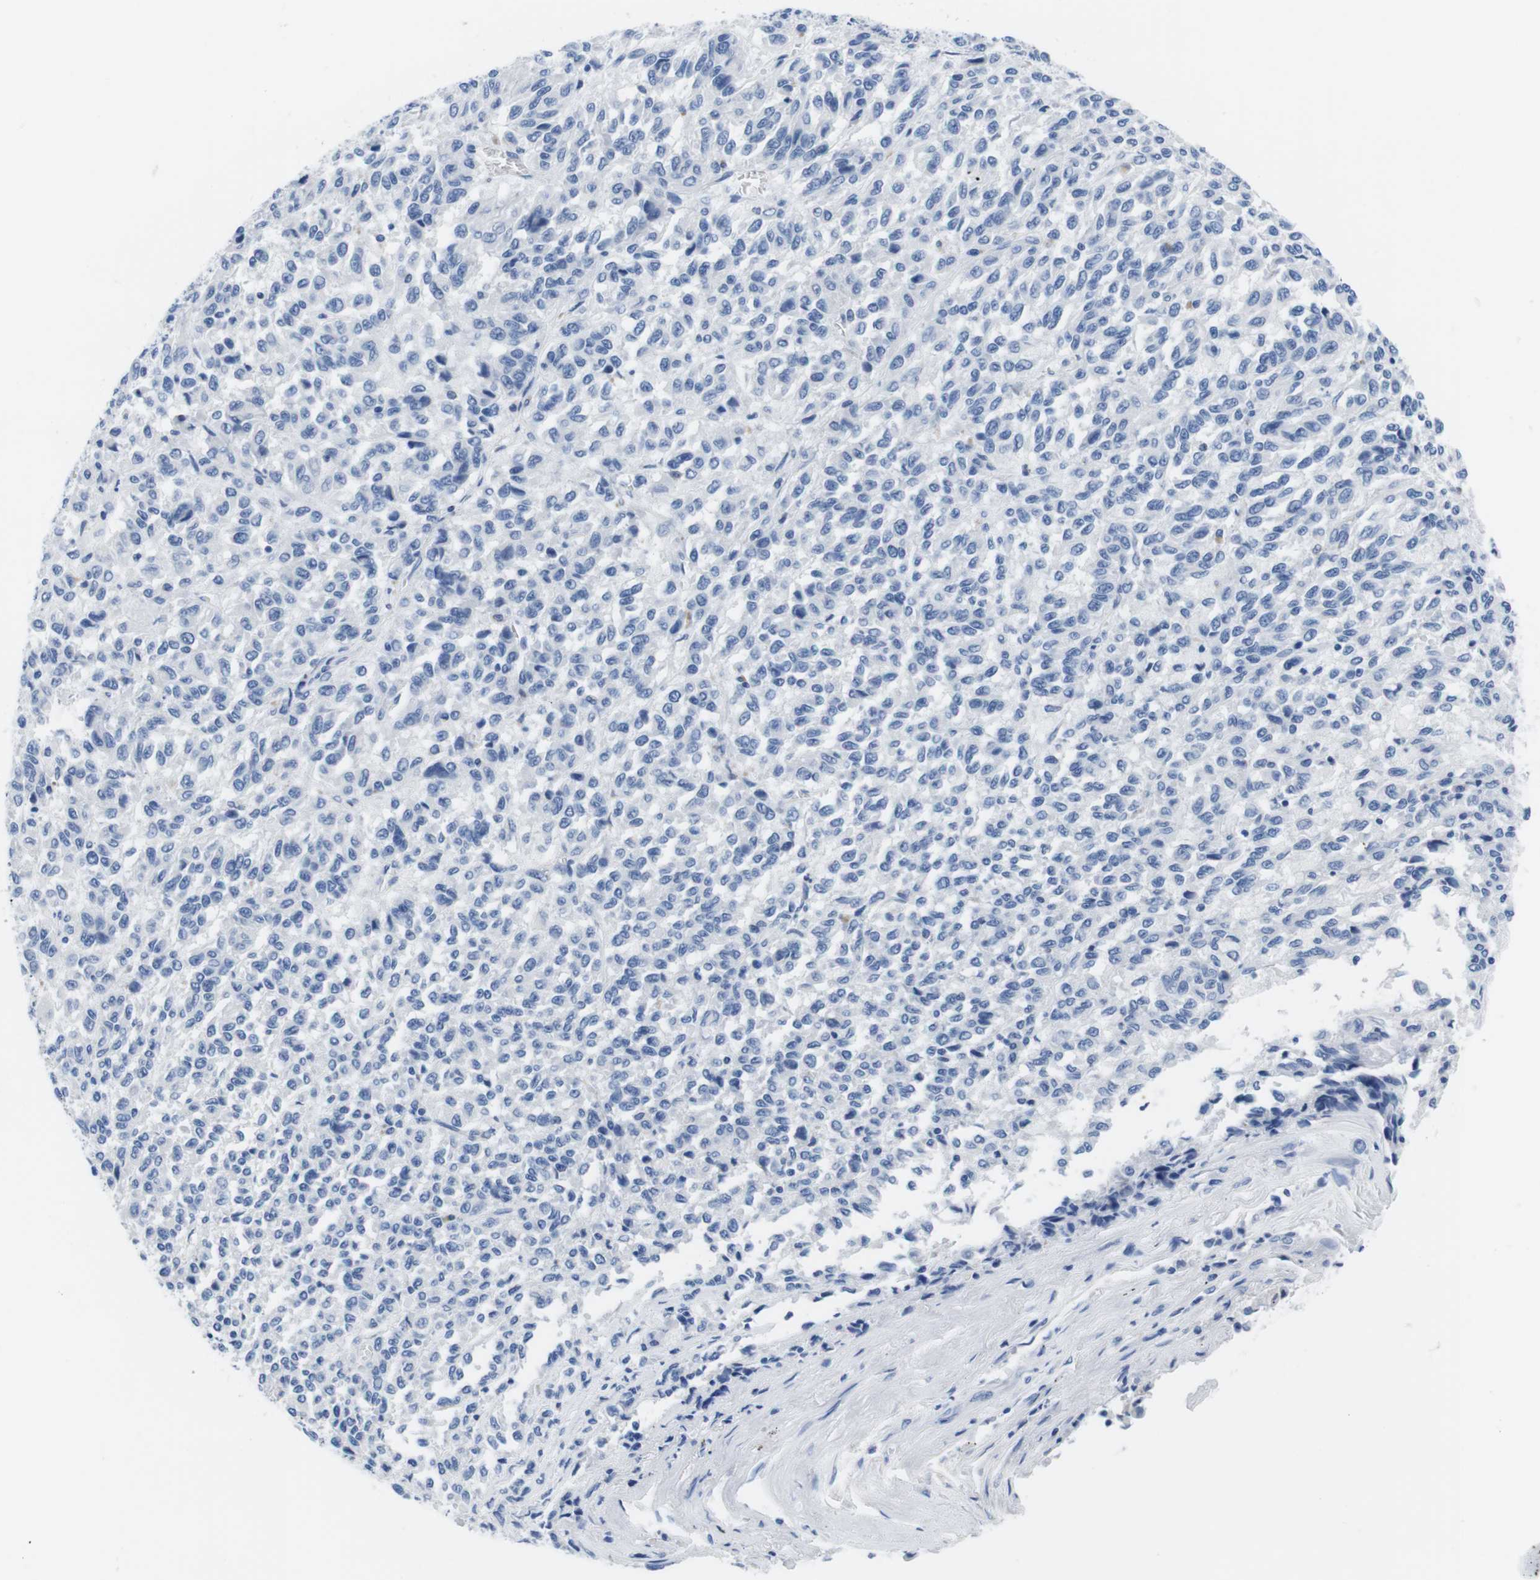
{"staining": {"intensity": "negative", "quantity": "none", "location": "none"}, "tissue": "melanoma", "cell_type": "Tumor cells", "image_type": "cancer", "snomed": [{"axis": "morphology", "description": "Malignant melanoma, Metastatic site"}, {"axis": "topography", "description": "Lung"}], "caption": "Tumor cells are negative for protein expression in human malignant melanoma (metastatic site).", "gene": "MAP6", "patient": {"sex": "male", "age": 64}}